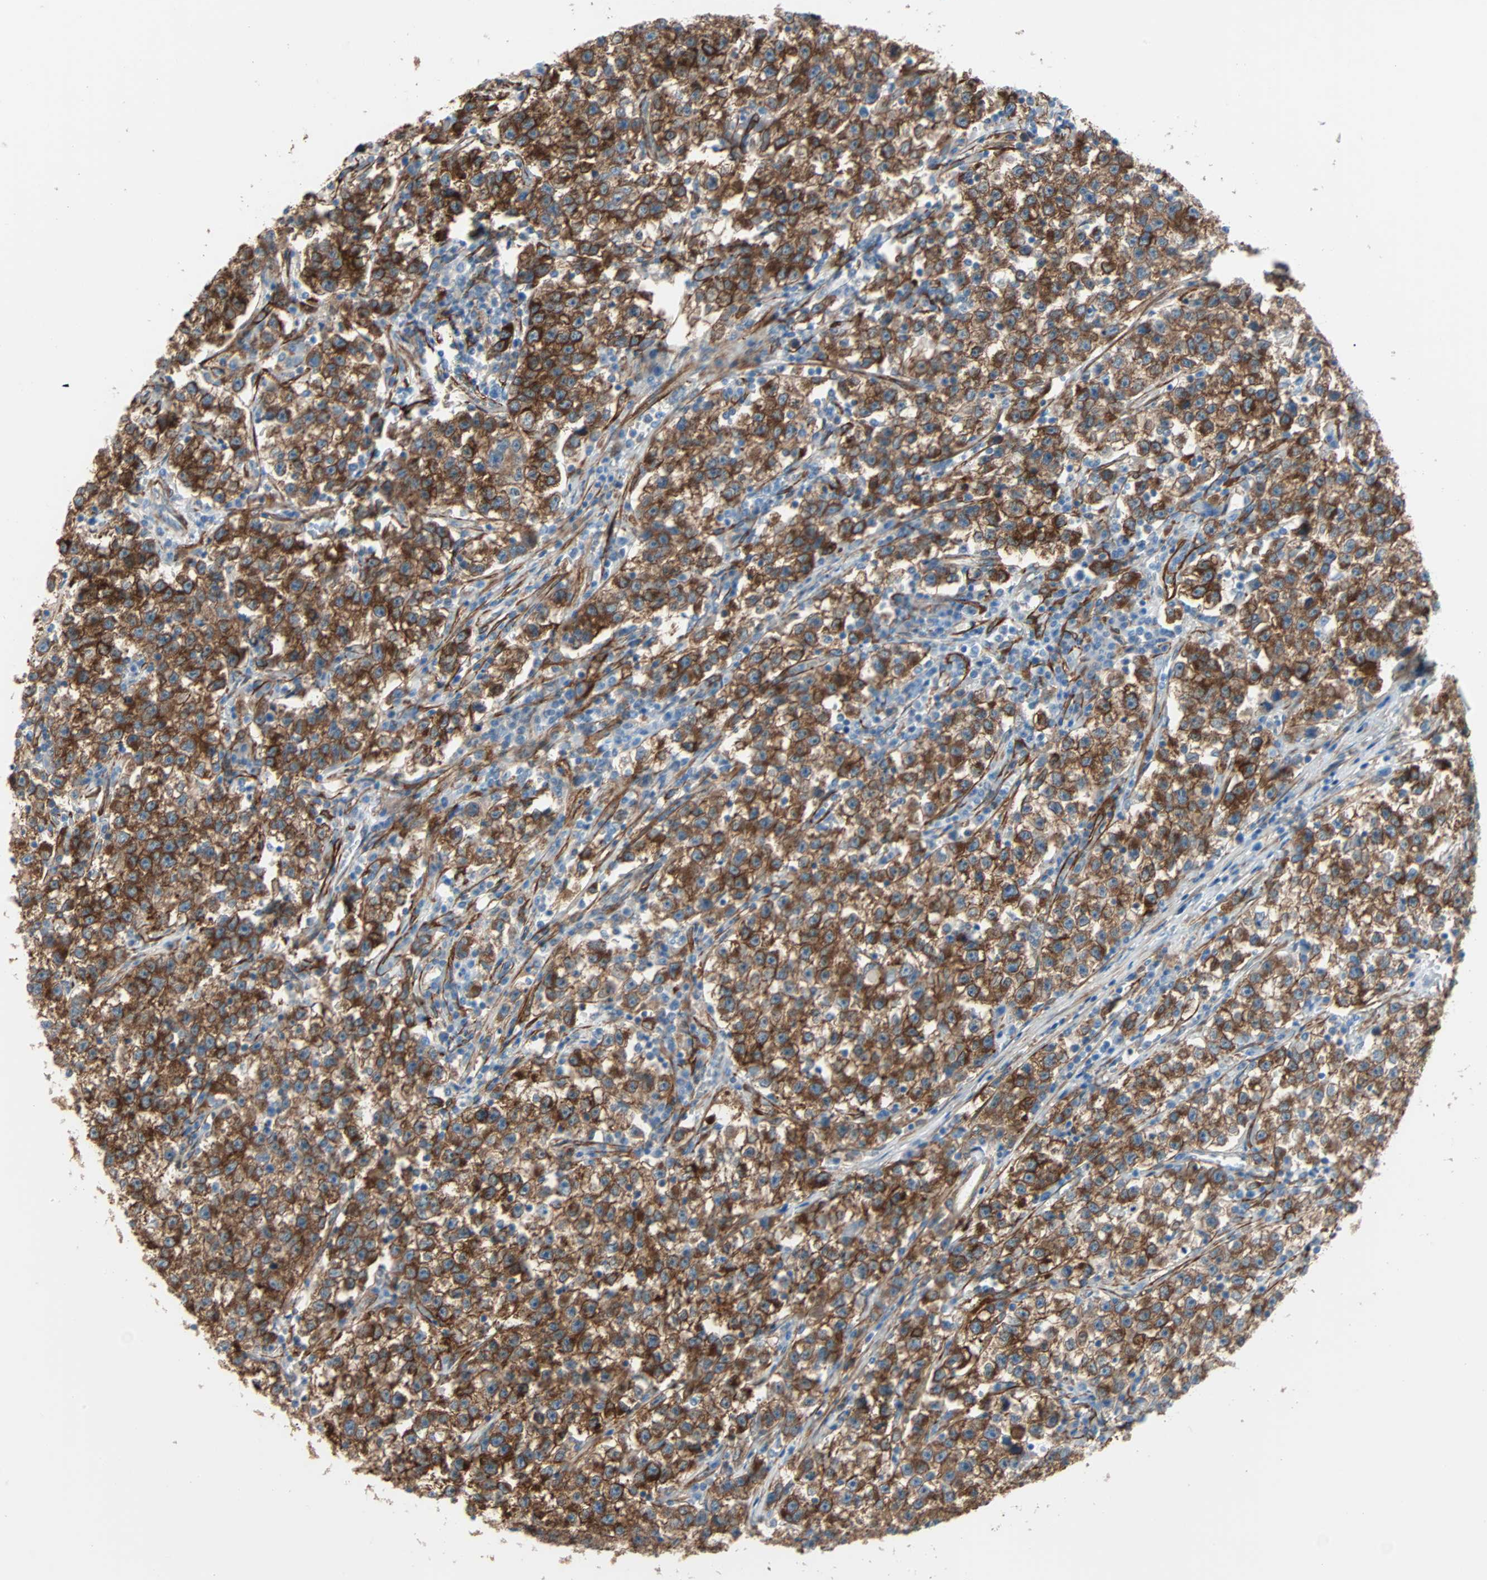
{"staining": {"intensity": "strong", "quantity": ">75%", "location": "cytoplasmic/membranous"}, "tissue": "testis cancer", "cell_type": "Tumor cells", "image_type": "cancer", "snomed": [{"axis": "morphology", "description": "Seminoma, NOS"}, {"axis": "topography", "description": "Testis"}], "caption": "Human testis seminoma stained with a brown dye displays strong cytoplasmic/membranous positive expression in about >75% of tumor cells.", "gene": "EPB41L2", "patient": {"sex": "male", "age": 22}}